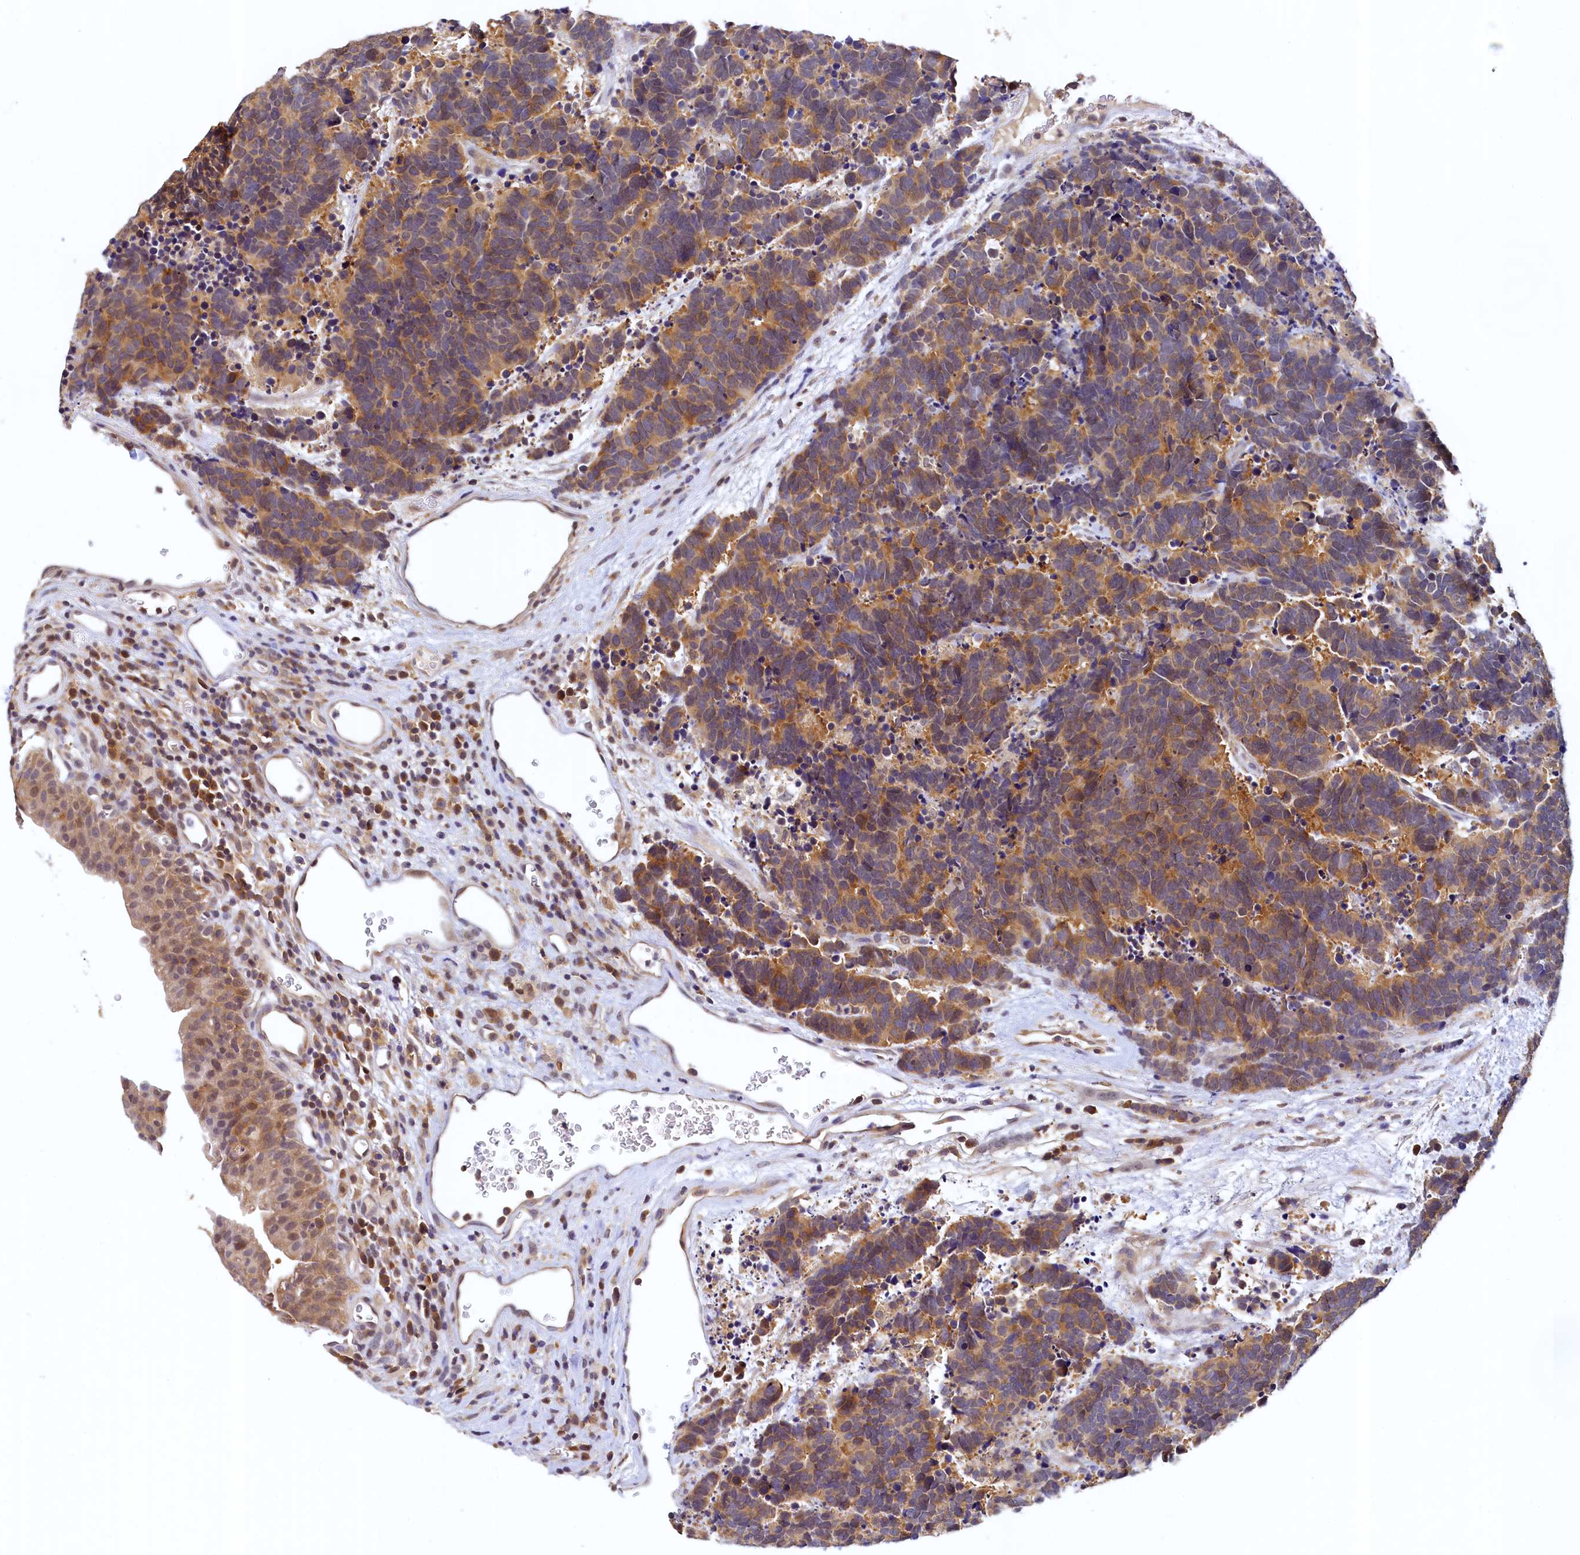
{"staining": {"intensity": "moderate", "quantity": "25%-75%", "location": "cytoplasmic/membranous"}, "tissue": "carcinoid", "cell_type": "Tumor cells", "image_type": "cancer", "snomed": [{"axis": "morphology", "description": "Carcinoma, NOS"}, {"axis": "morphology", "description": "Carcinoid, malignant, NOS"}, {"axis": "topography", "description": "Urinary bladder"}], "caption": "Approximately 25%-75% of tumor cells in human carcinoid display moderate cytoplasmic/membranous protein expression as visualized by brown immunohistochemical staining.", "gene": "PAAF1", "patient": {"sex": "male", "age": 57}}